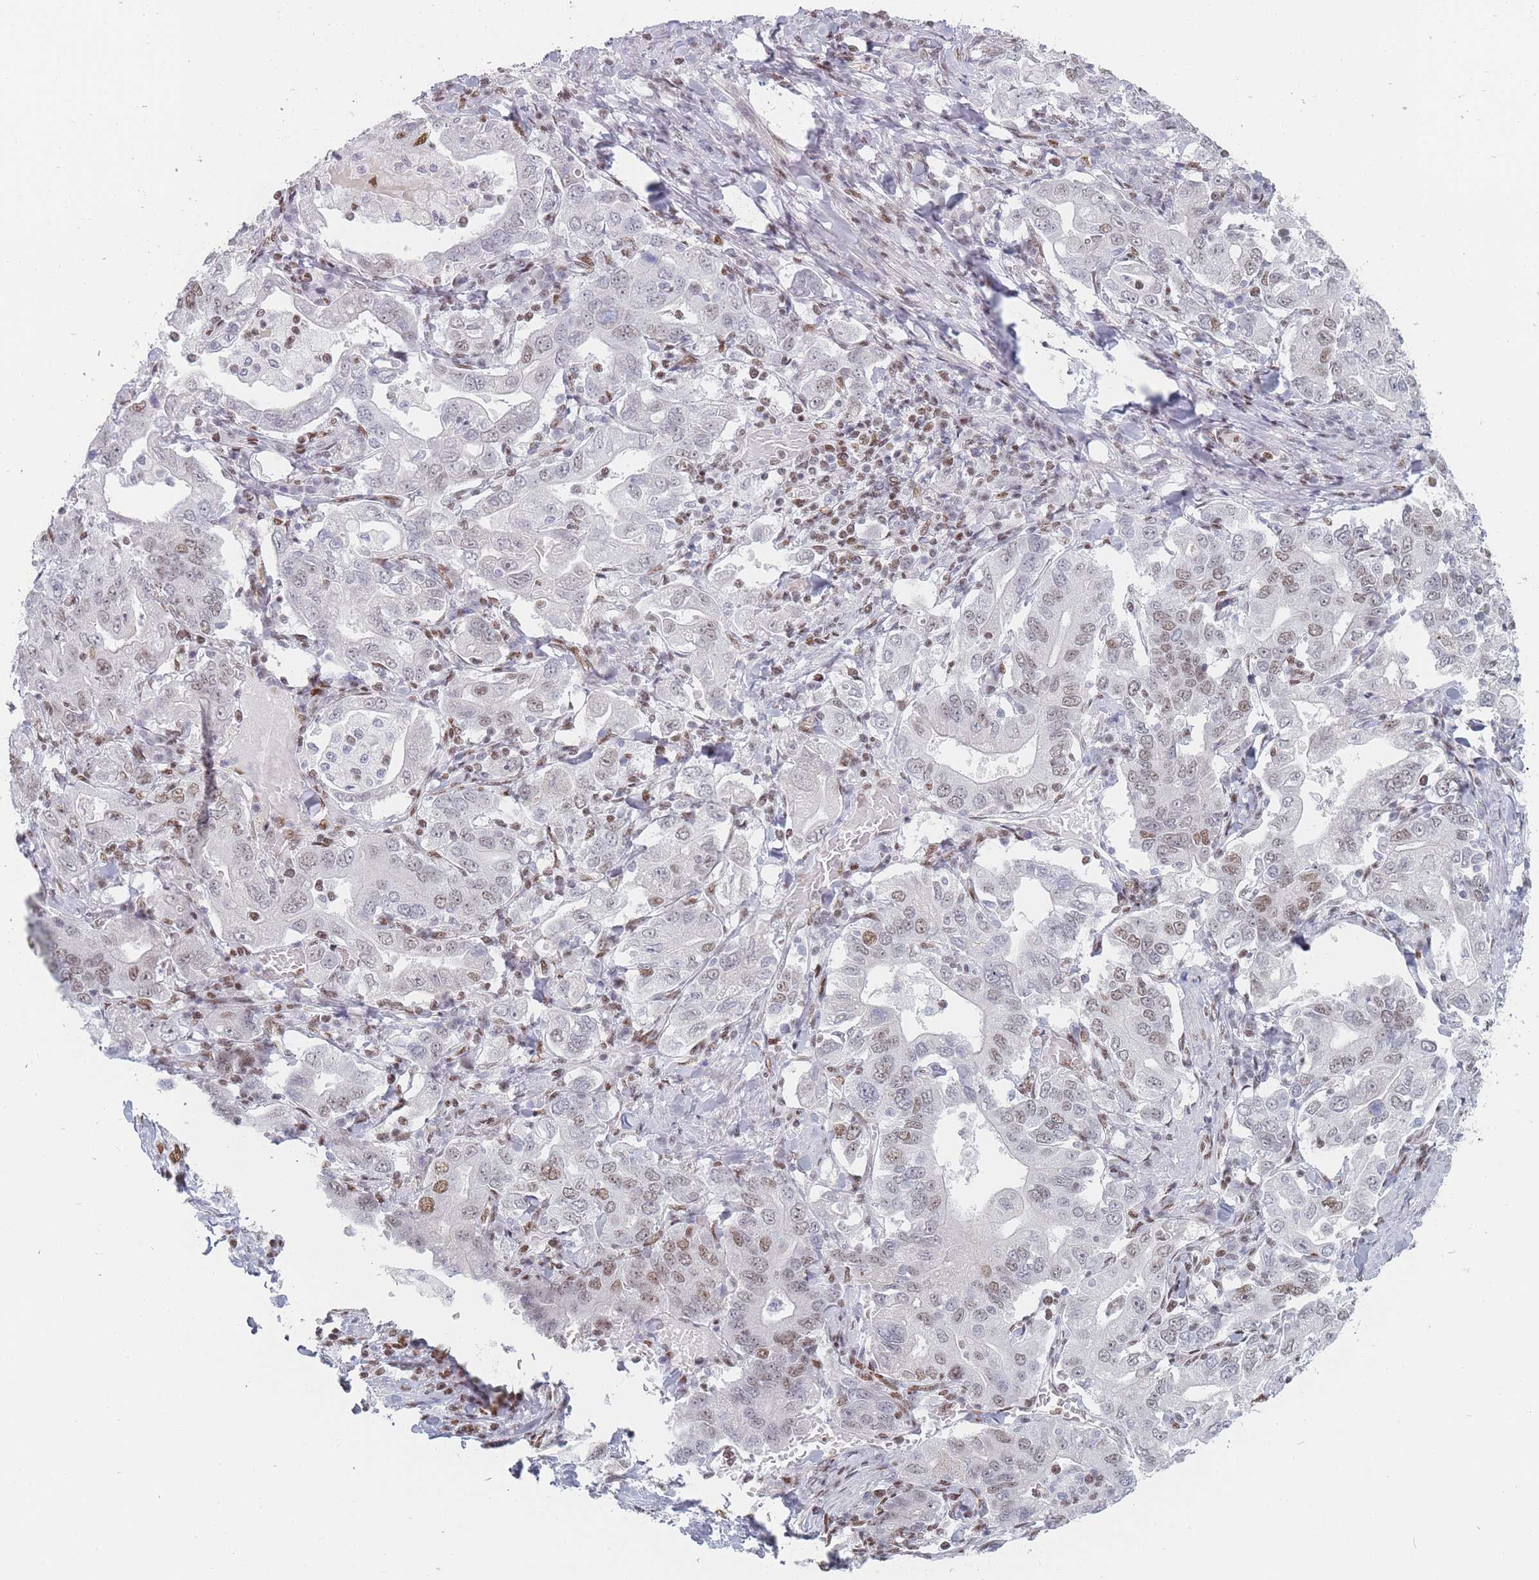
{"staining": {"intensity": "moderate", "quantity": "25%-75%", "location": "nuclear"}, "tissue": "stomach cancer", "cell_type": "Tumor cells", "image_type": "cancer", "snomed": [{"axis": "morphology", "description": "Adenocarcinoma, NOS"}, {"axis": "topography", "description": "Stomach, upper"}, {"axis": "topography", "description": "Stomach"}], "caption": "This is a micrograph of IHC staining of stomach cancer (adenocarcinoma), which shows moderate positivity in the nuclear of tumor cells.", "gene": "SAFB2", "patient": {"sex": "male", "age": 62}}